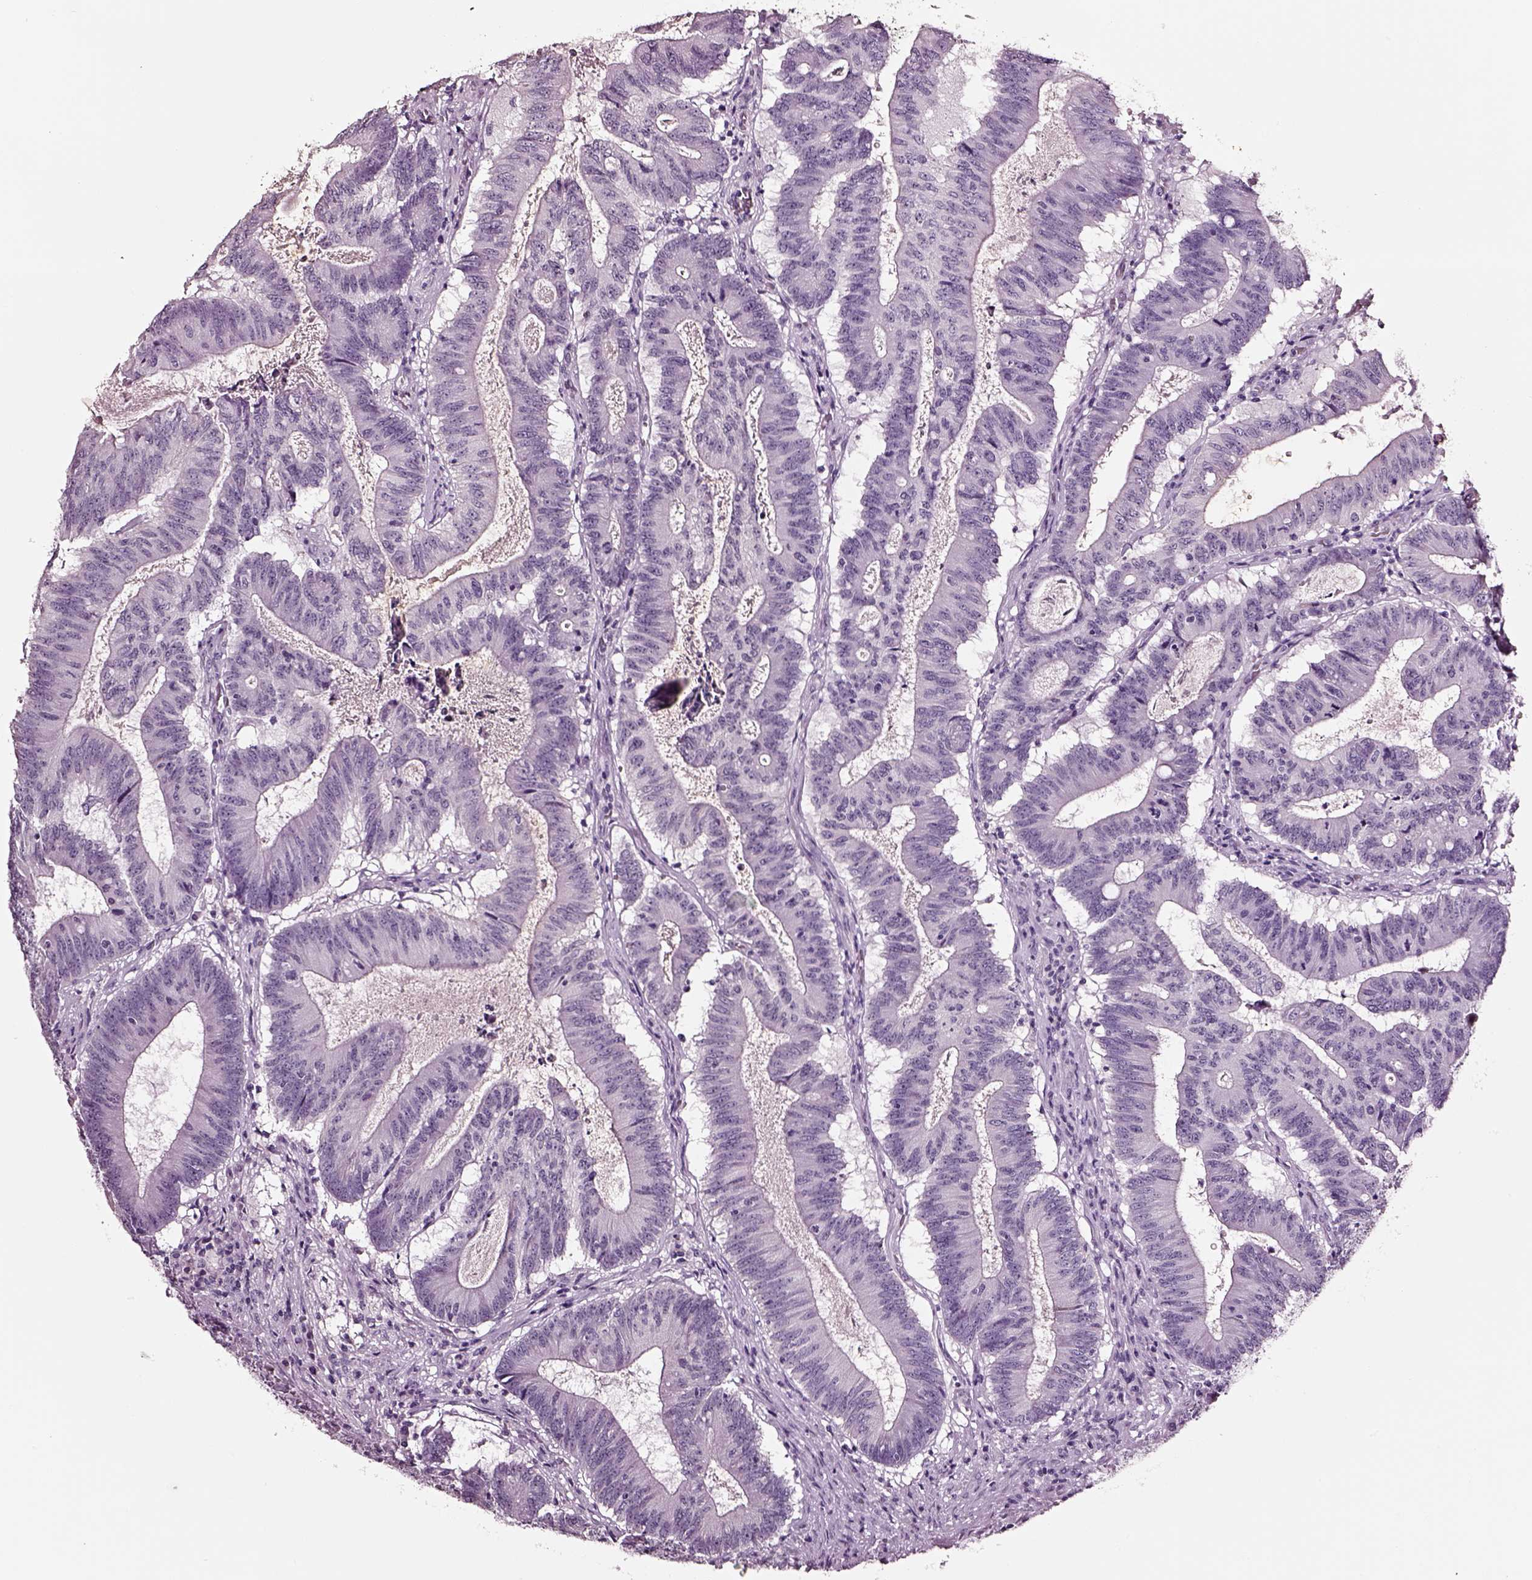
{"staining": {"intensity": "negative", "quantity": "none", "location": "none"}, "tissue": "colorectal cancer", "cell_type": "Tumor cells", "image_type": "cancer", "snomed": [{"axis": "morphology", "description": "Adenocarcinoma, NOS"}, {"axis": "topography", "description": "Colon"}], "caption": "IHC image of neoplastic tissue: human colorectal cancer stained with DAB (3,3'-diaminobenzidine) exhibits no significant protein staining in tumor cells.", "gene": "SMIM17", "patient": {"sex": "female", "age": 70}}